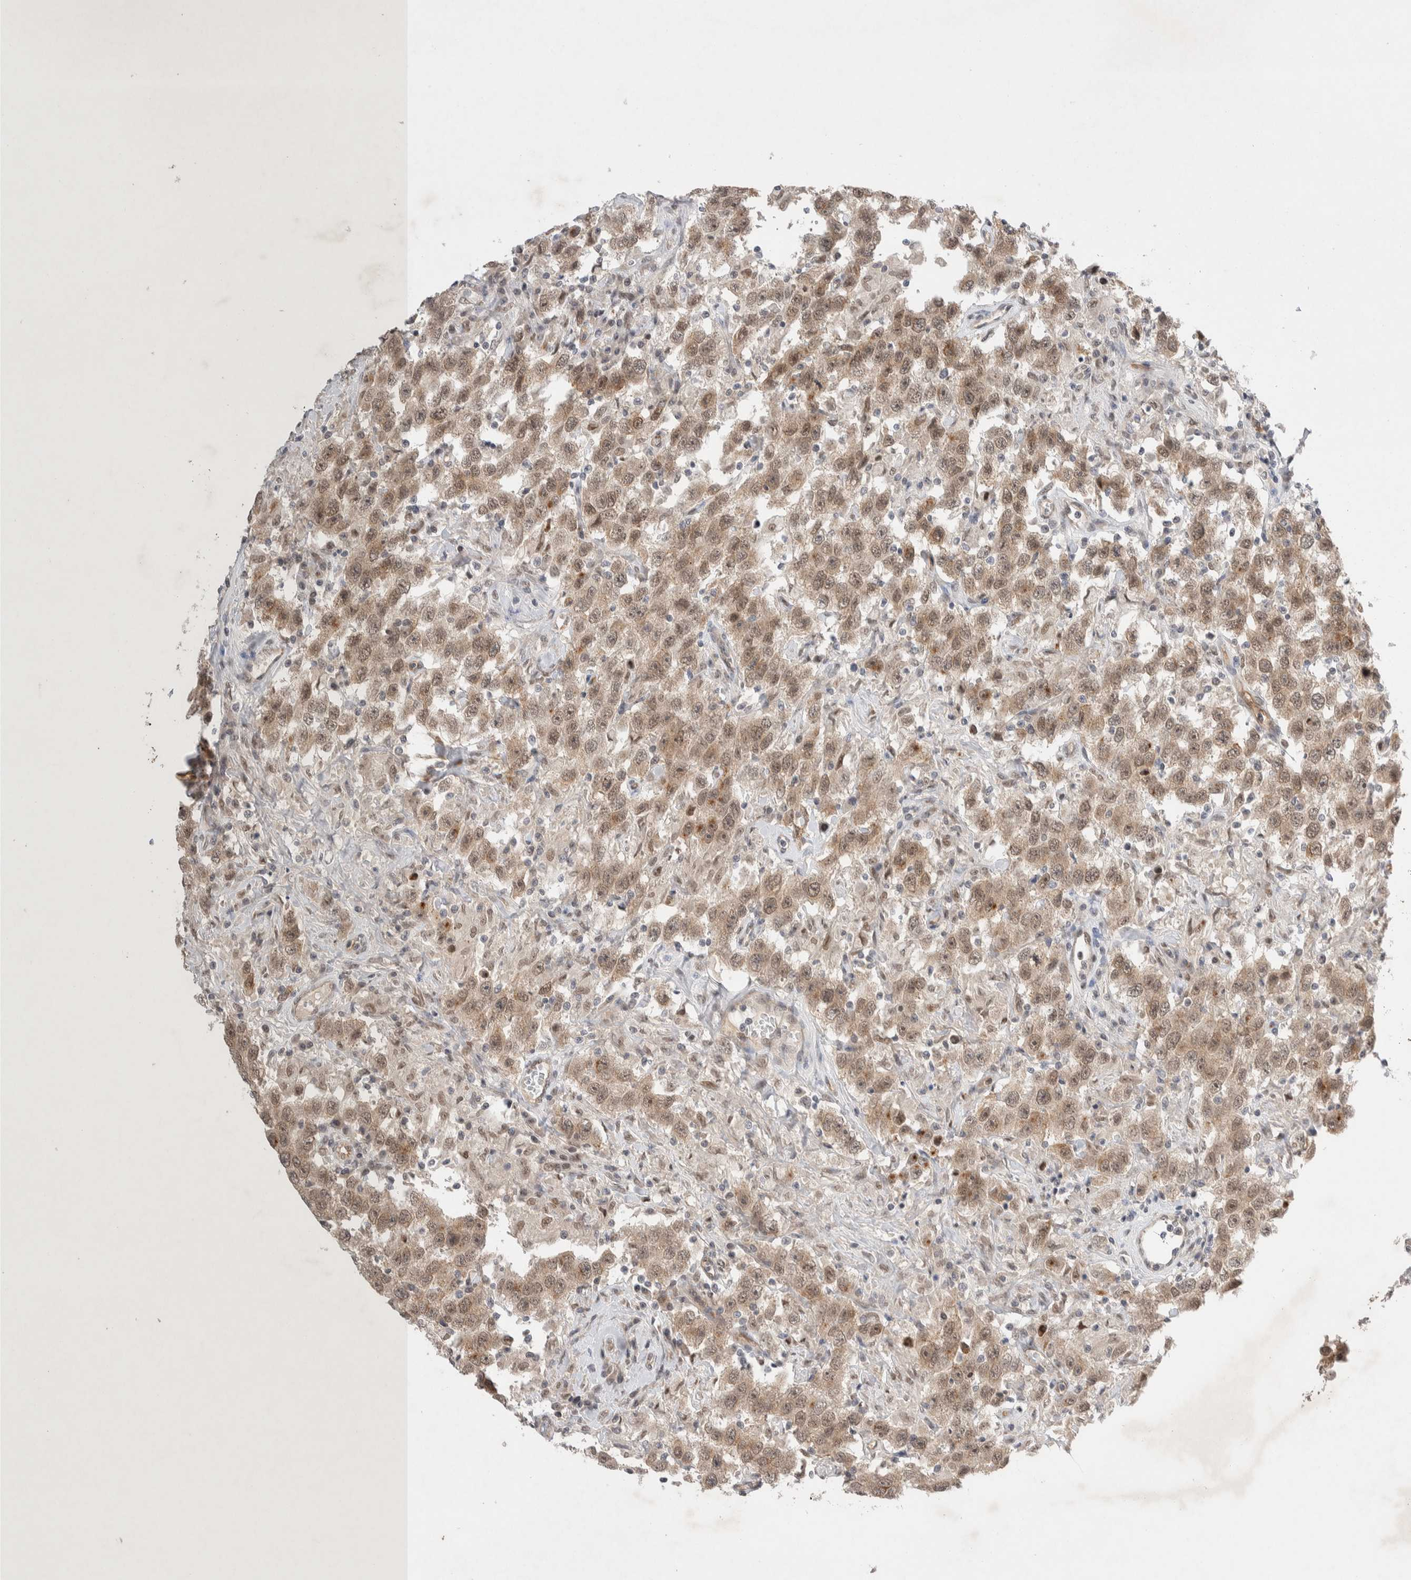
{"staining": {"intensity": "weak", "quantity": ">75%", "location": "nuclear"}, "tissue": "testis cancer", "cell_type": "Tumor cells", "image_type": "cancer", "snomed": [{"axis": "morphology", "description": "Seminoma, NOS"}, {"axis": "topography", "description": "Testis"}], "caption": "This image exhibits immunohistochemistry staining of testis cancer (seminoma), with low weak nuclear staining in approximately >75% of tumor cells.", "gene": "ZNF704", "patient": {"sex": "male", "age": 41}}